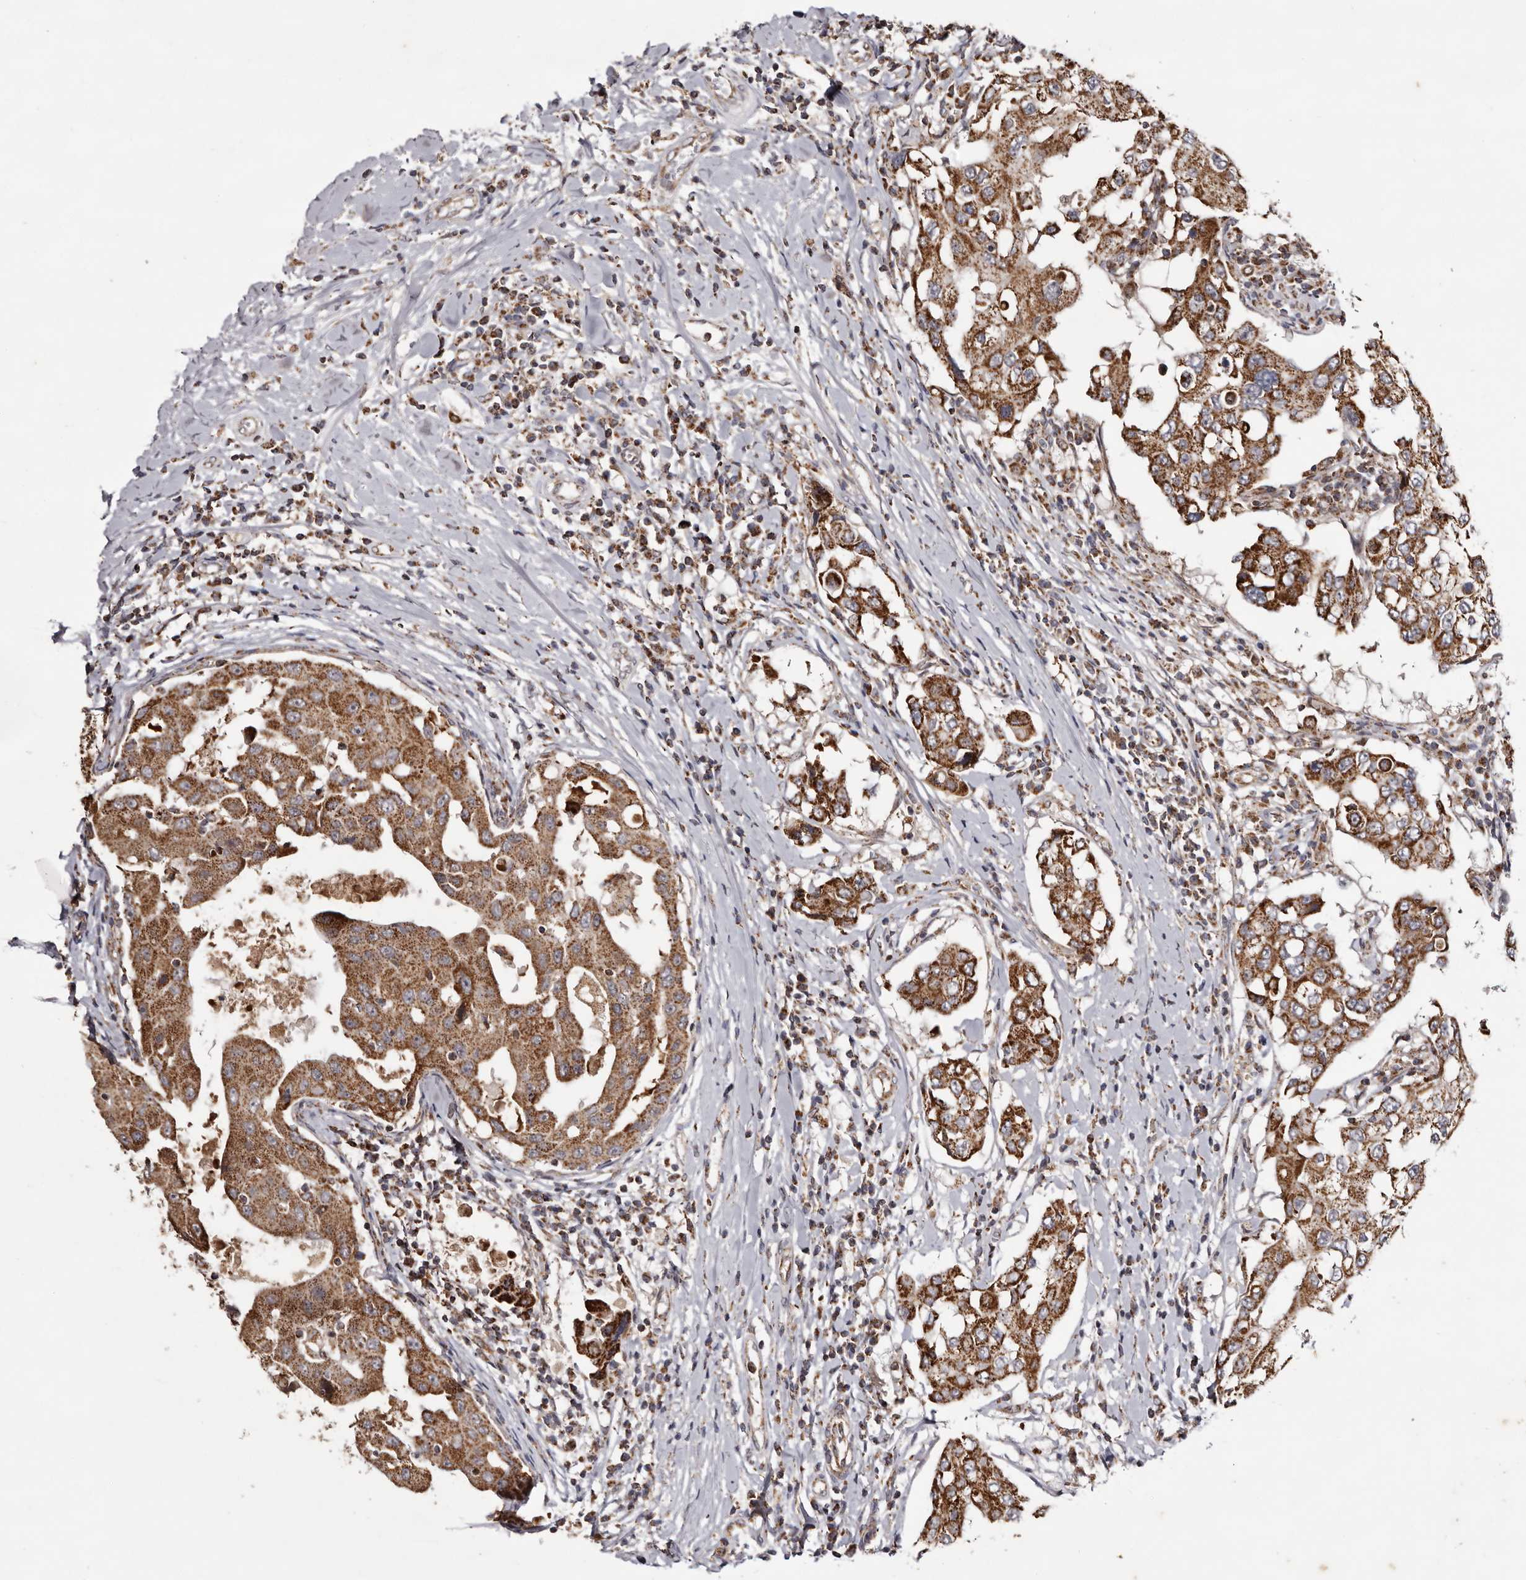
{"staining": {"intensity": "strong", "quantity": ">75%", "location": "cytoplasmic/membranous"}, "tissue": "breast cancer", "cell_type": "Tumor cells", "image_type": "cancer", "snomed": [{"axis": "morphology", "description": "Duct carcinoma"}, {"axis": "topography", "description": "Breast"}], "caption": "Tumor cells show high levels of strong cytoplasmic/membranous positivity in approximately >75% of cells in breast infiltrating ductal carcinoma. (Stains: DAB in brown, nuclei in blue, Microscopy: brightfield microscopy at high magnification).", "gene": "CPLANE2", "patient": {"sex": "female", "age": 27}}